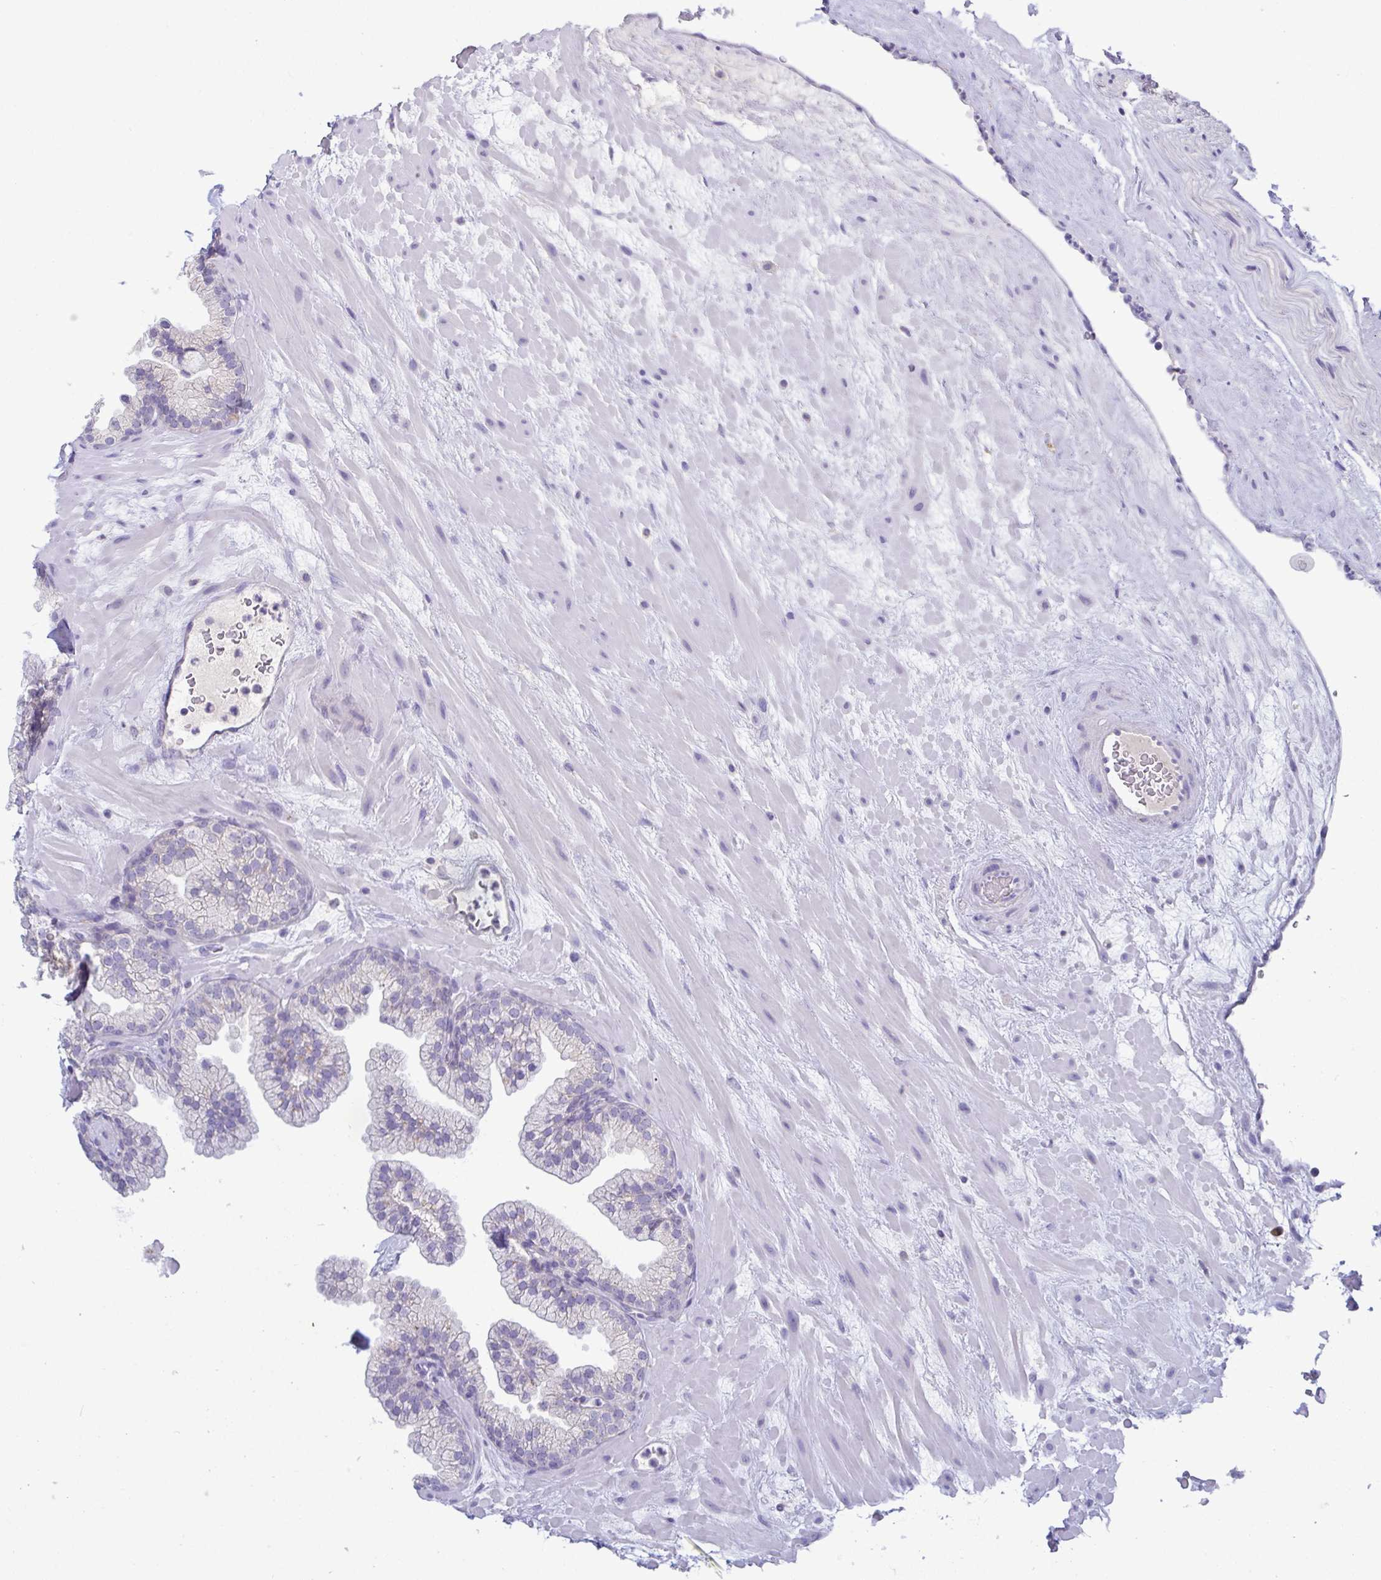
{"staining": {"intensity": "weak", "quantity": "<25%", "location": "cytoplasmic/membranous"}, "tissue": "prostate", "cell_type": "Glandular cells", "image_type": "normal", "snomed": [{"axis": "morphology", "description": "Normal tissue, NOS"}, {"axis": "topography", "description": "Prostate"}, {"axis": "topography", "description": "Peripheral nerve tissue"}], "caption": "IHC histopathology image of unremarkable prostate stained for a protein (brown), which exhibits no positivity in glandular cells.", "gene": "GALNT13", "patient": {"sex": "male", "age": 61}}